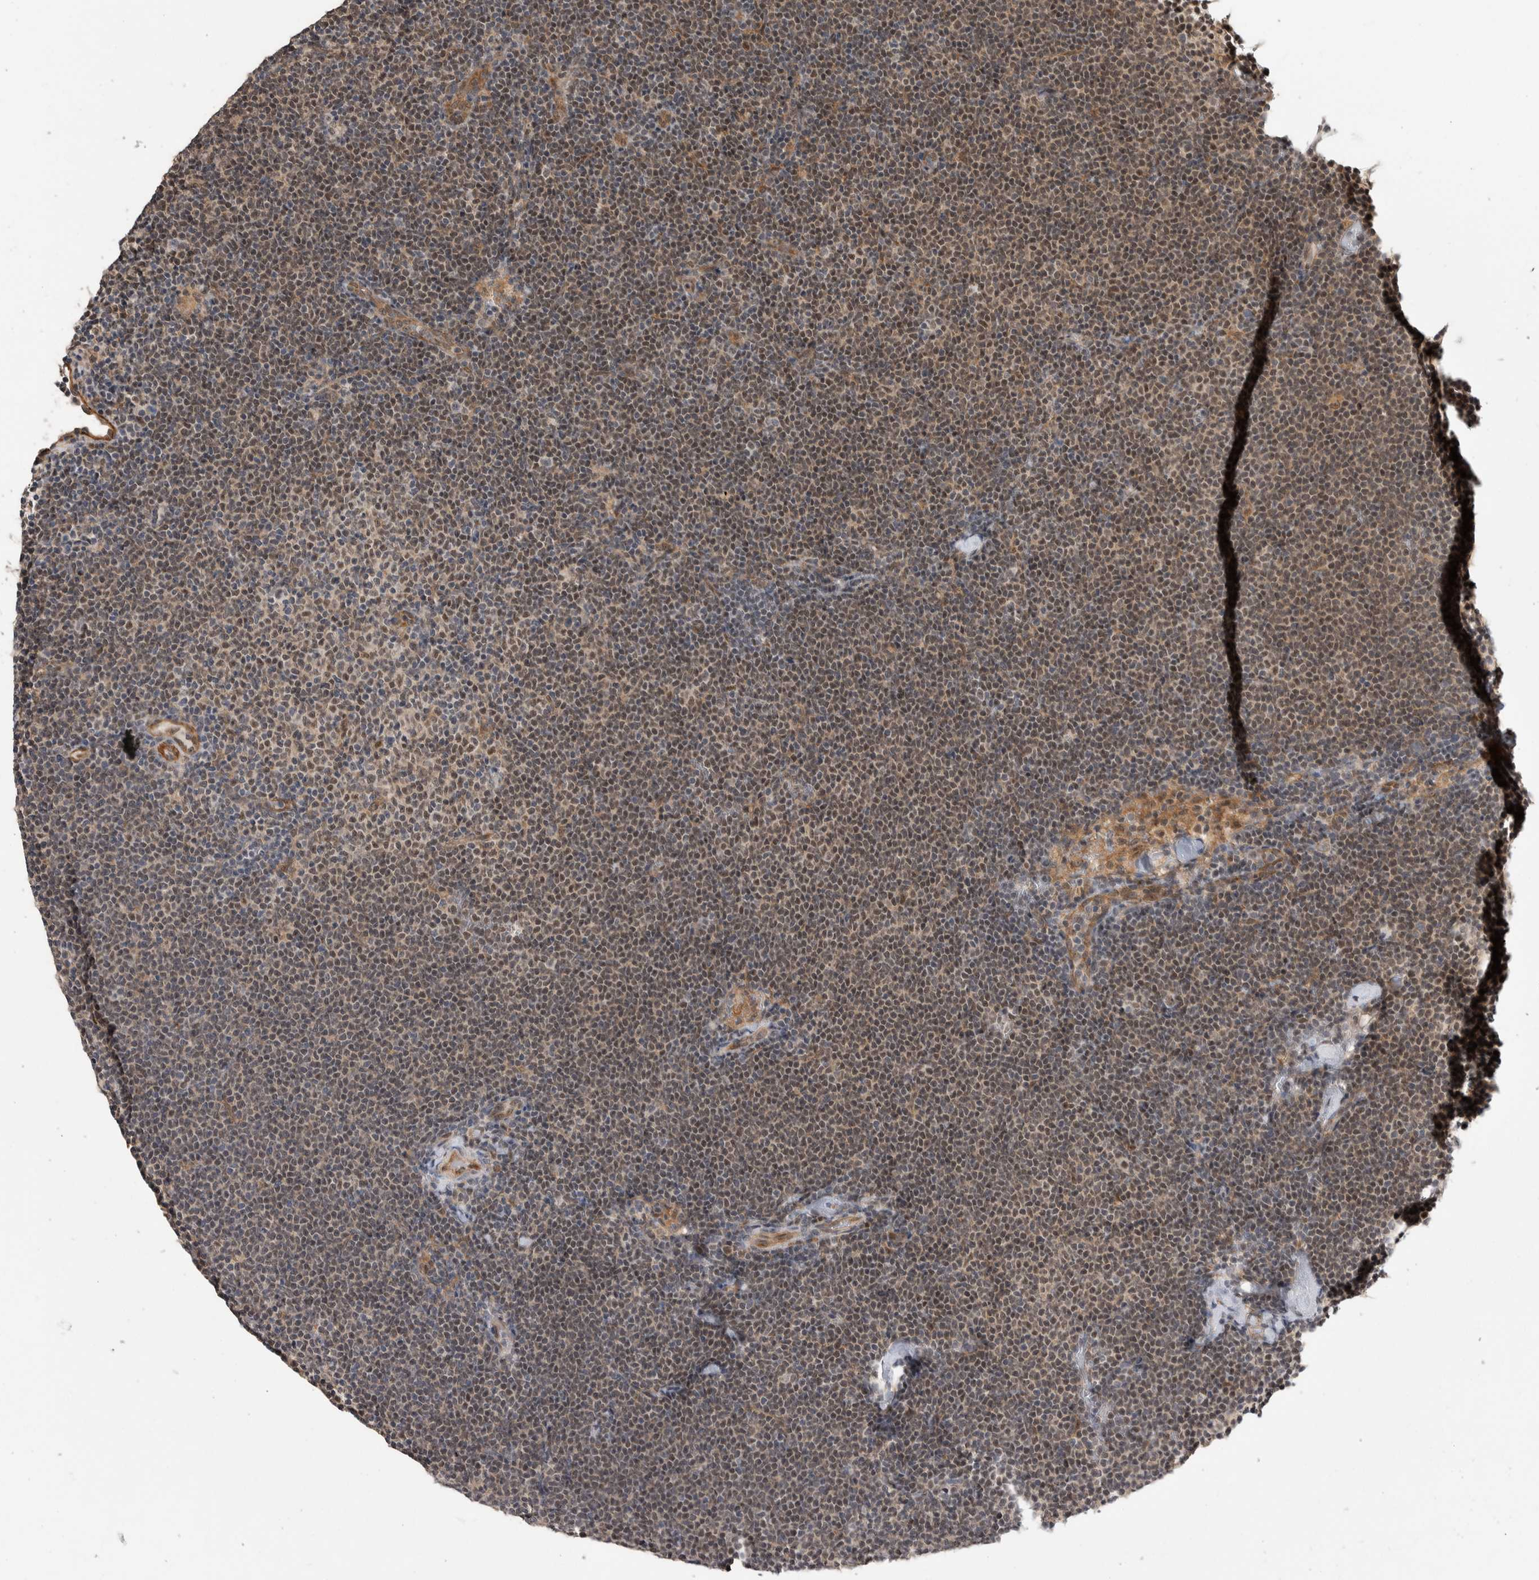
{"staining": {"intensity": "weak", "quantity": "25%-75%", "location": "nuclear"}, "tissue": "lymphoma", "cell_type": "Tumor cells", "image_type": "cancer", "snomed": [{"axis": "morphology", "description": "Malignant lymphoma, non-Hodgkin's type, Low grade"}, {"axis": "topography", "description": "Lymph node"}], "caption": "Immunohistochemistry of human lymphoma demonstrates low levels of weak nuclear positivity in approximately 25%-75% of tumor cells. Using DAB (brown) and hematoxylin (blue) stains, captured at high magnification using brightfield microscopy.", "gene": "PRDM4", "patient": {"sex": "female", "age": 53}}